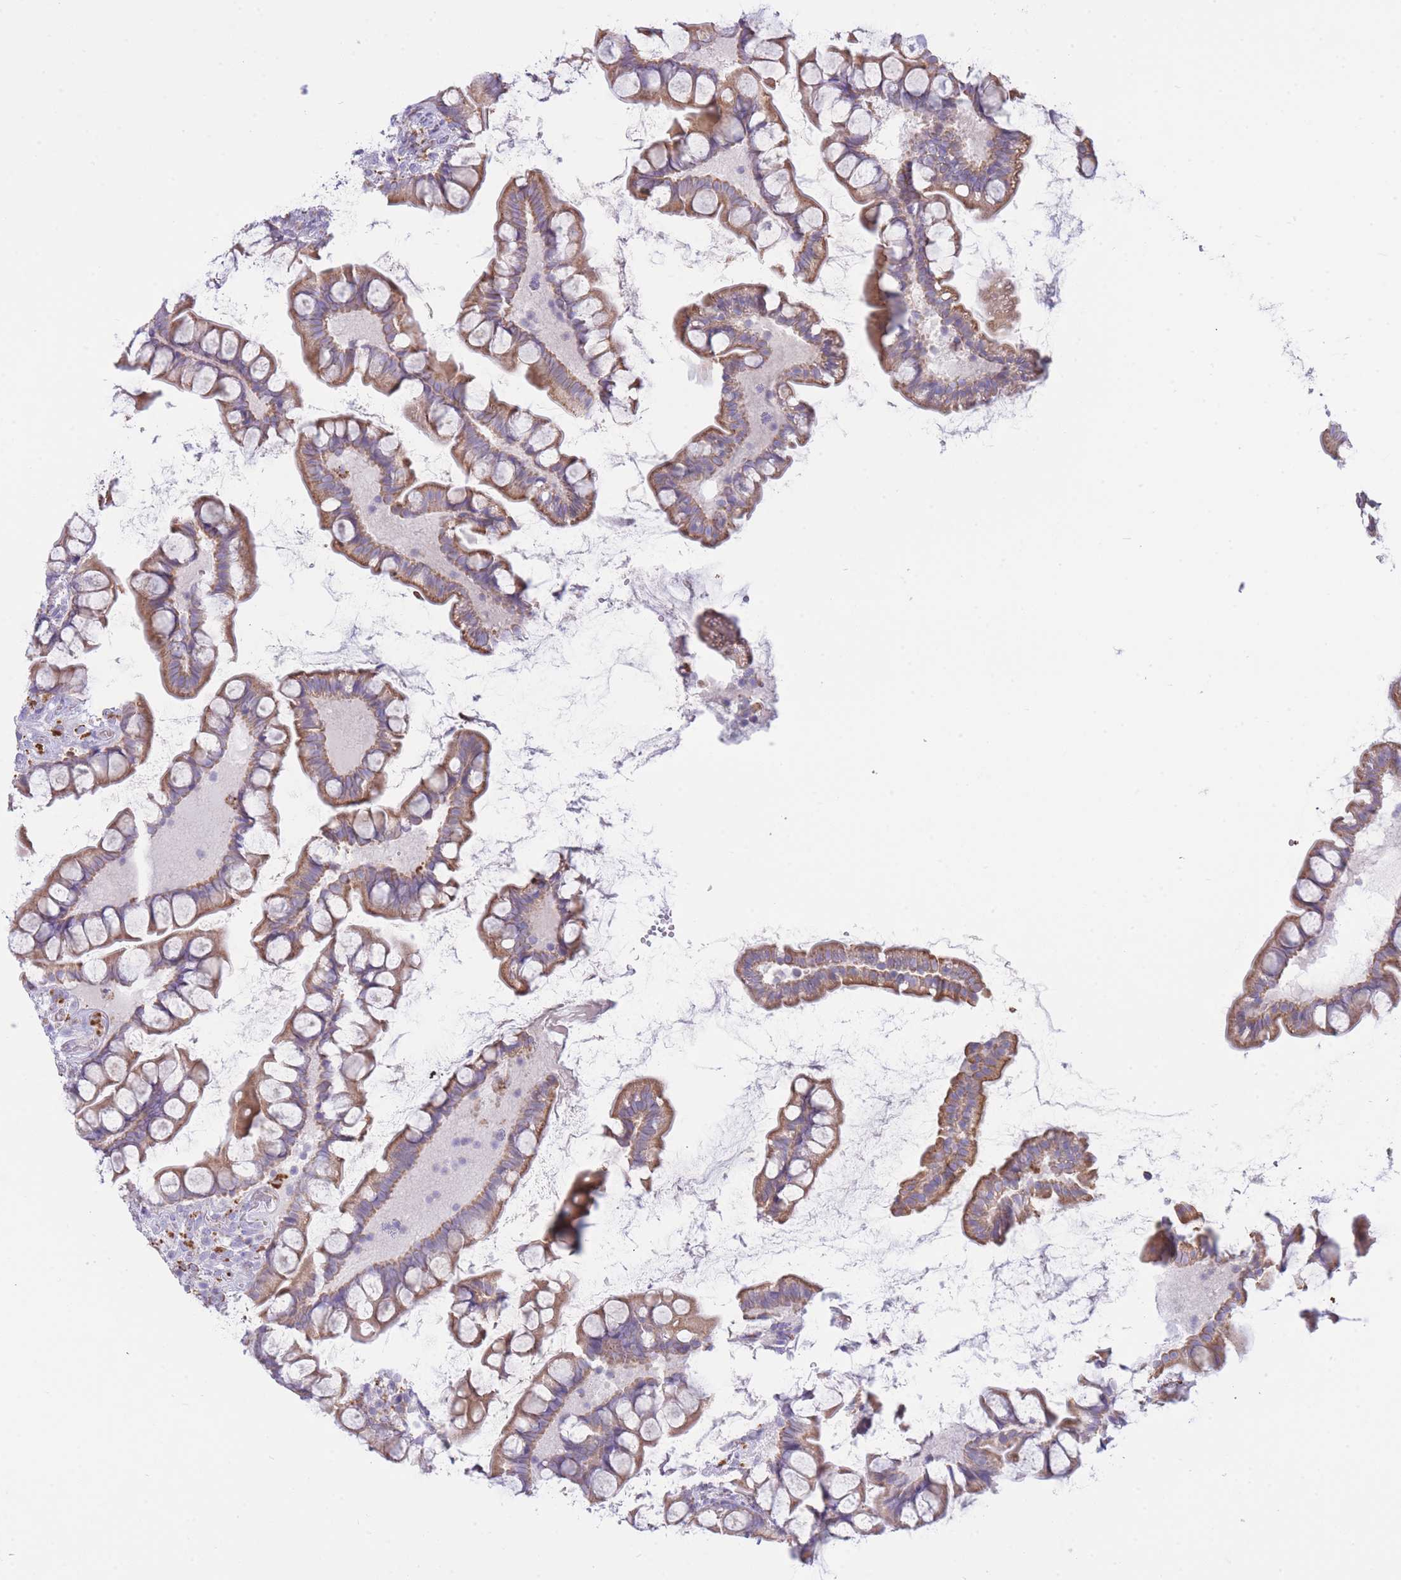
{"staining": {"intensity": "moderate", "quantity": ">75%", "location": "cytoplasmic/membranous"}, "tissue": "small intestine", "cell_type": "Glandular cells", "image_type": "normal", "snomed": [{"axis": "morphology", "description": "Normal tissue, NOS"}, {"axis": "topography", "description": "Small intestine"}], "caption": "Brown immunohistochemical staining in unremarkable small intestine reveals moderate cytoplasmic/membranous expression in approximately >75% of glandular cells.", "gene": "NANP", "patient": {"sex": "male", "age": 70}}